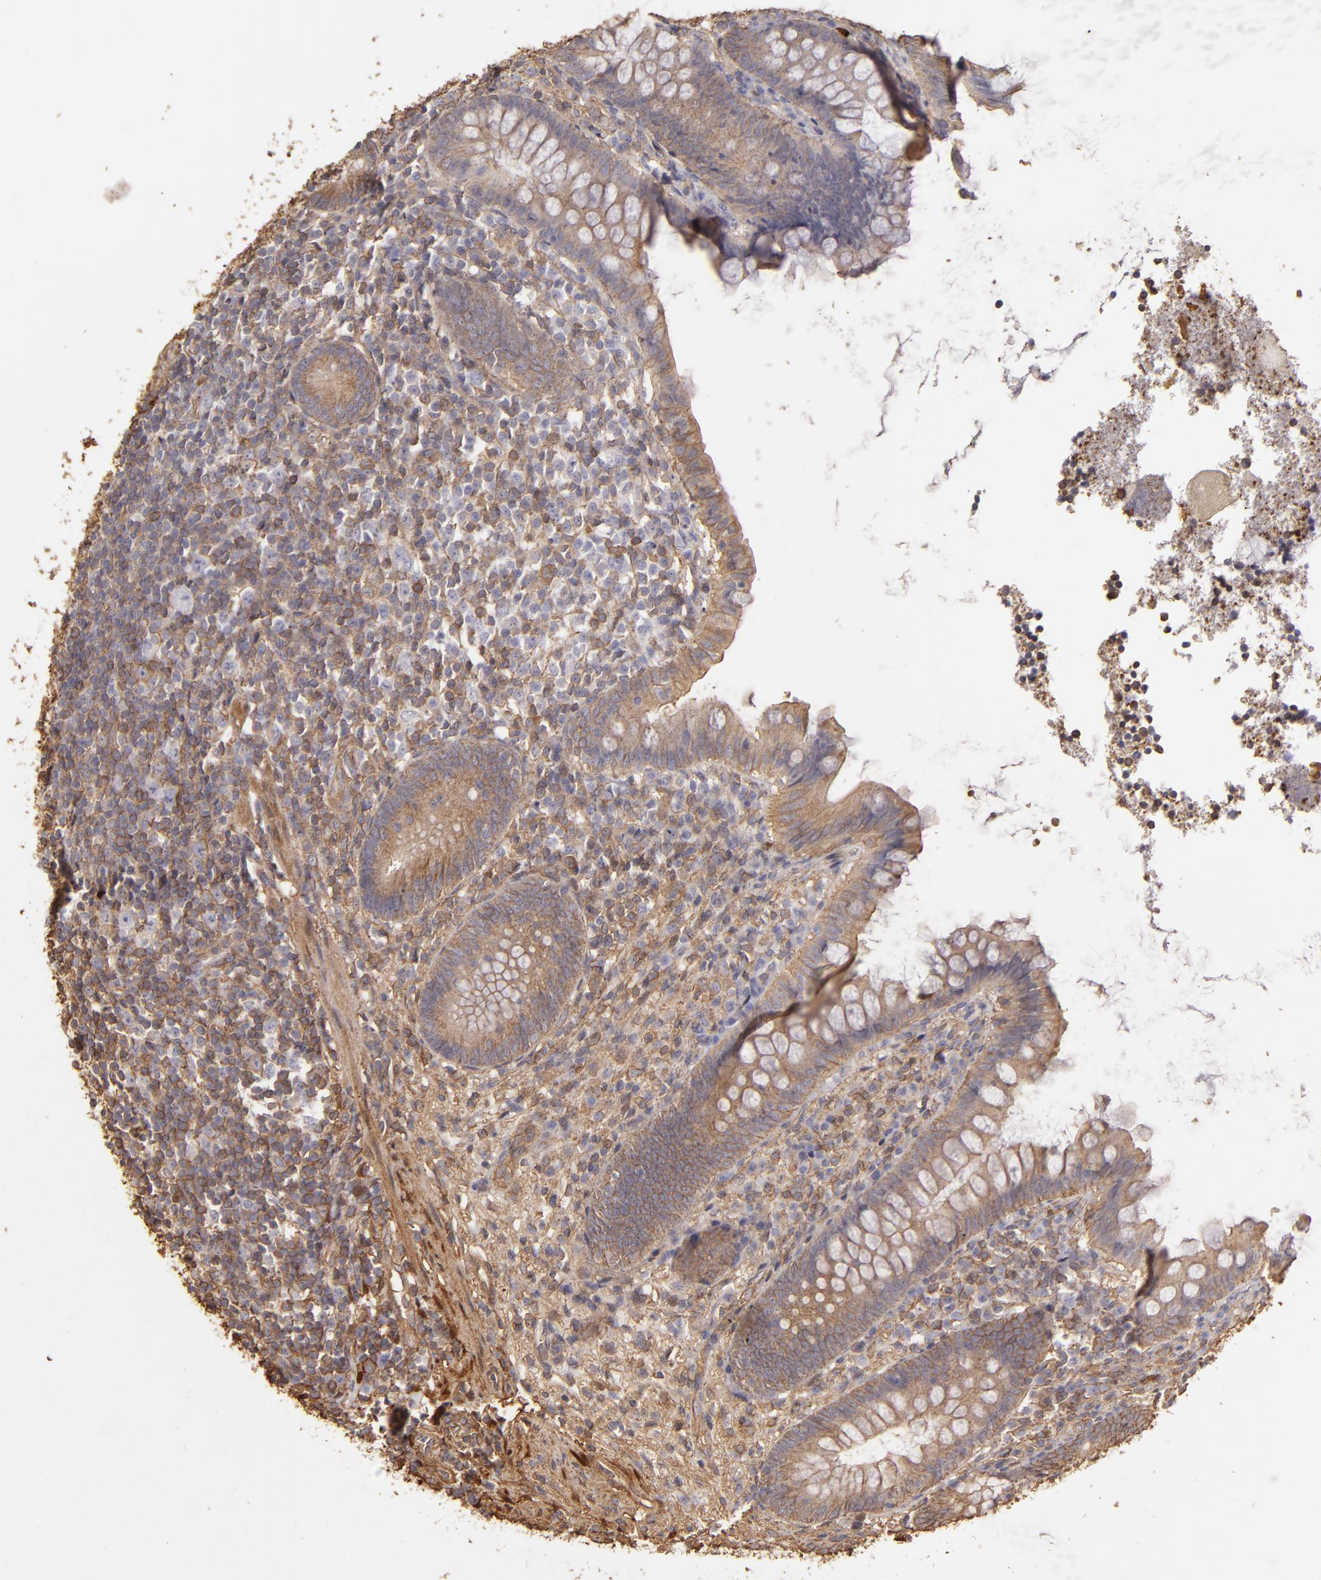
{"staining": {"intensity": "weak", "quantity": "25%-75%", "location": "cytoplasmic/membranous"}, "tissue": "appendix", "cell_type": "Glandular cells", "image_type": "normal", "snomed": [{"axis": "morphology", "description": "Normal tissue, NOS"}, {"axis": "topography", "description": "Appendix"}], "caption": "A brown stain labels weak cytoplasmic/membranous staining of a protein in glandular cells of benign appendix. The staining was performed using DAB (3,3'-diaminobenzidine) to visualize the protein expression in brown, while the nuclei were stained in blue with hematoxylin (Magnification: 20x).", "gene": "HSPB6", "patient": {"sex": "female", "age": 66}}